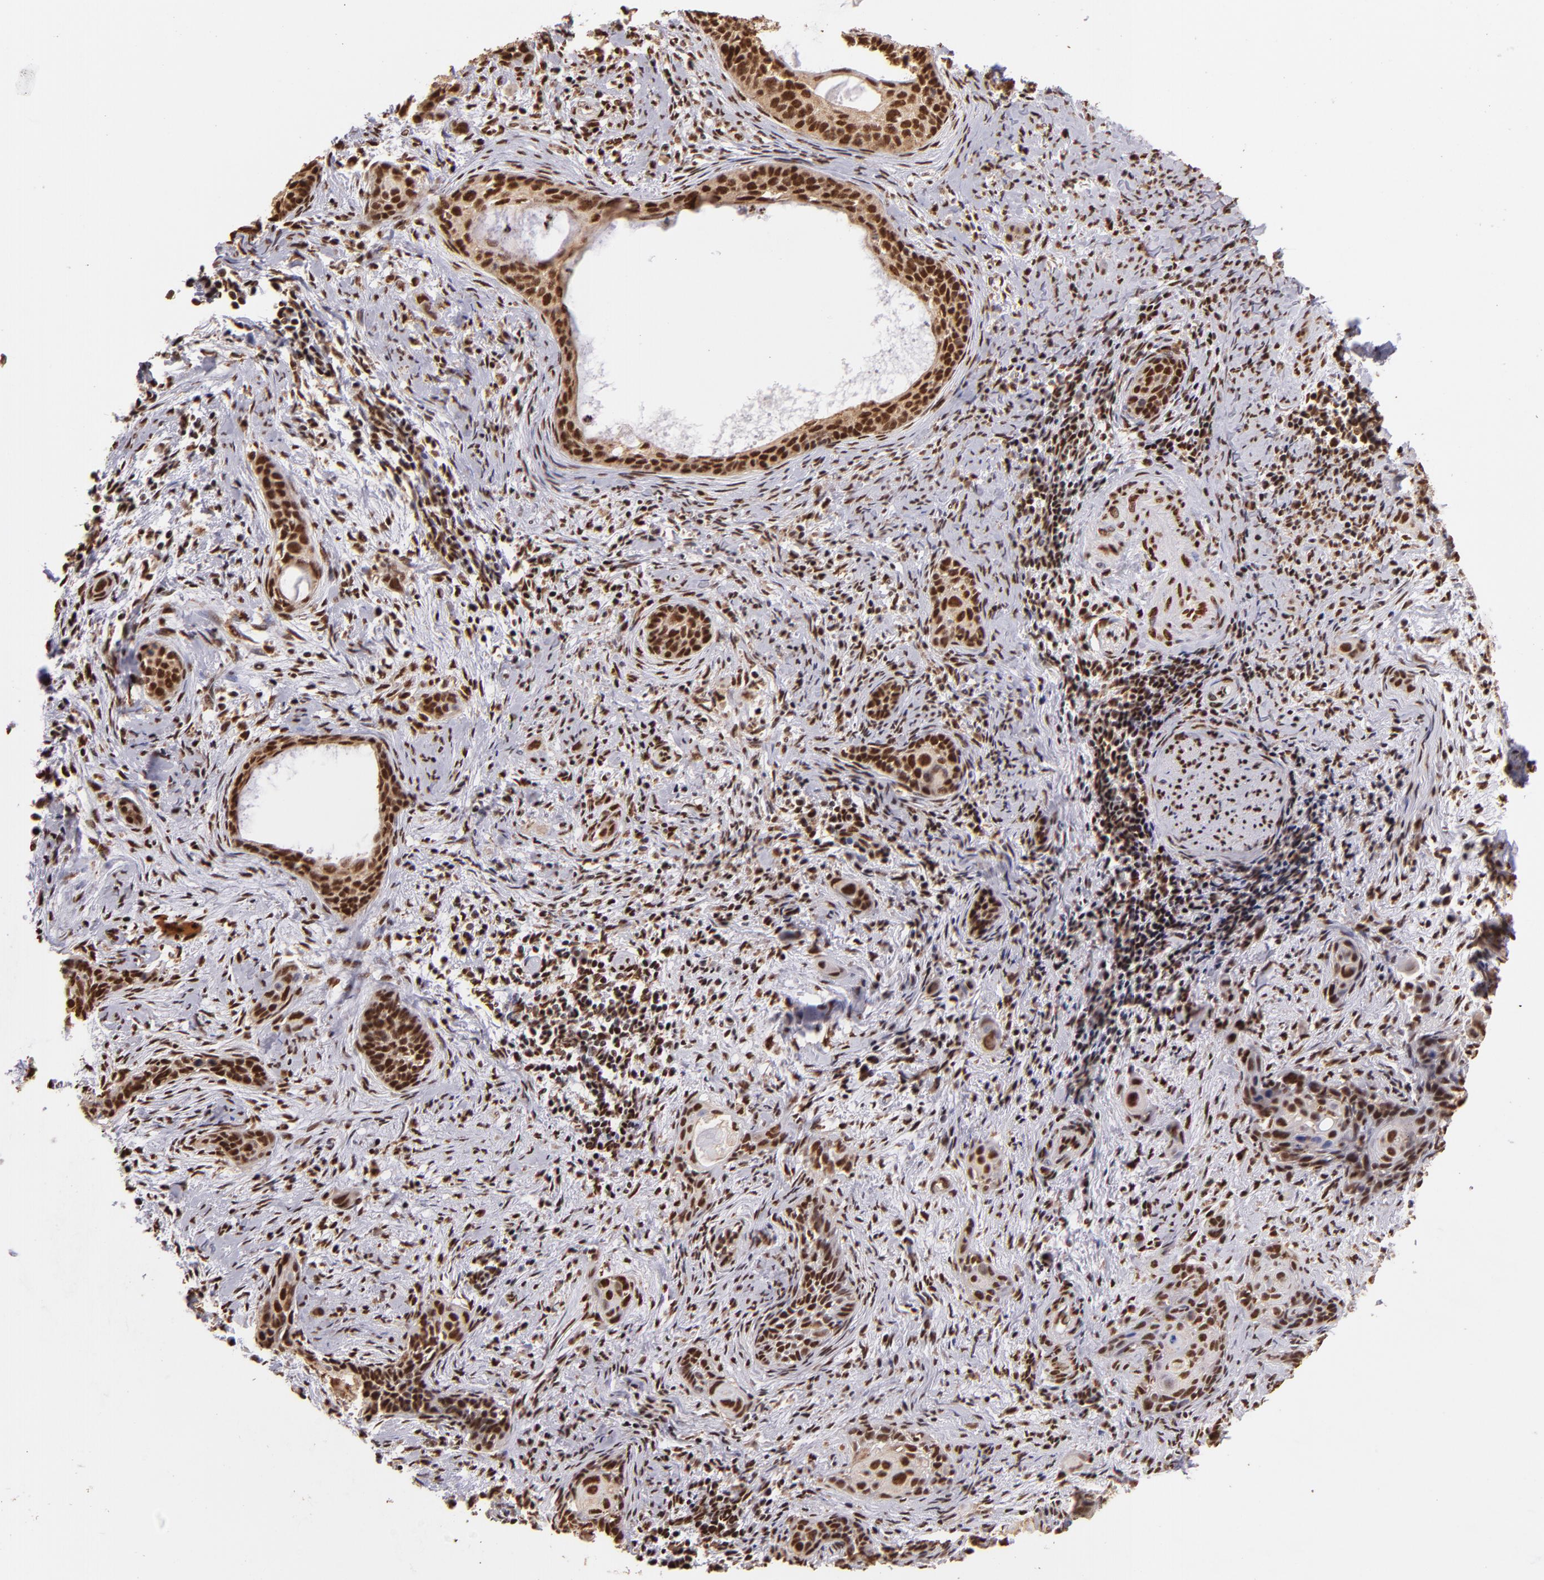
{"staining": {"intensity": "strong", "quantity": ">75%", "location": "cytoplasmic/membranous,nuclear"}, "tissue": "cervical cancer", "cell_type": "Tumor cells", "image_type": "cancer", "snomed": [{"axis": "morphology", "description": "Squamous cell carcinoma, NOS"}, {"axis": "topography", "description": "Cervix"}], "caption": "IHC staining of cervical cancer (squamous cell carcinoma), which shows high levels of strong cytoplasmic/membranous and nuclear staining in approximately >75% of tumor cells indicating strong cytoplasmic/membranous and nuclear protein positivity. The staining was performed using DAB (3,3'-diaminobenzidine) (brown) for protein detection and nuclei were counterstained in hematoxylin (blue).", "gene": "SP1", "patient": {"sex": "female", "age": 33}}